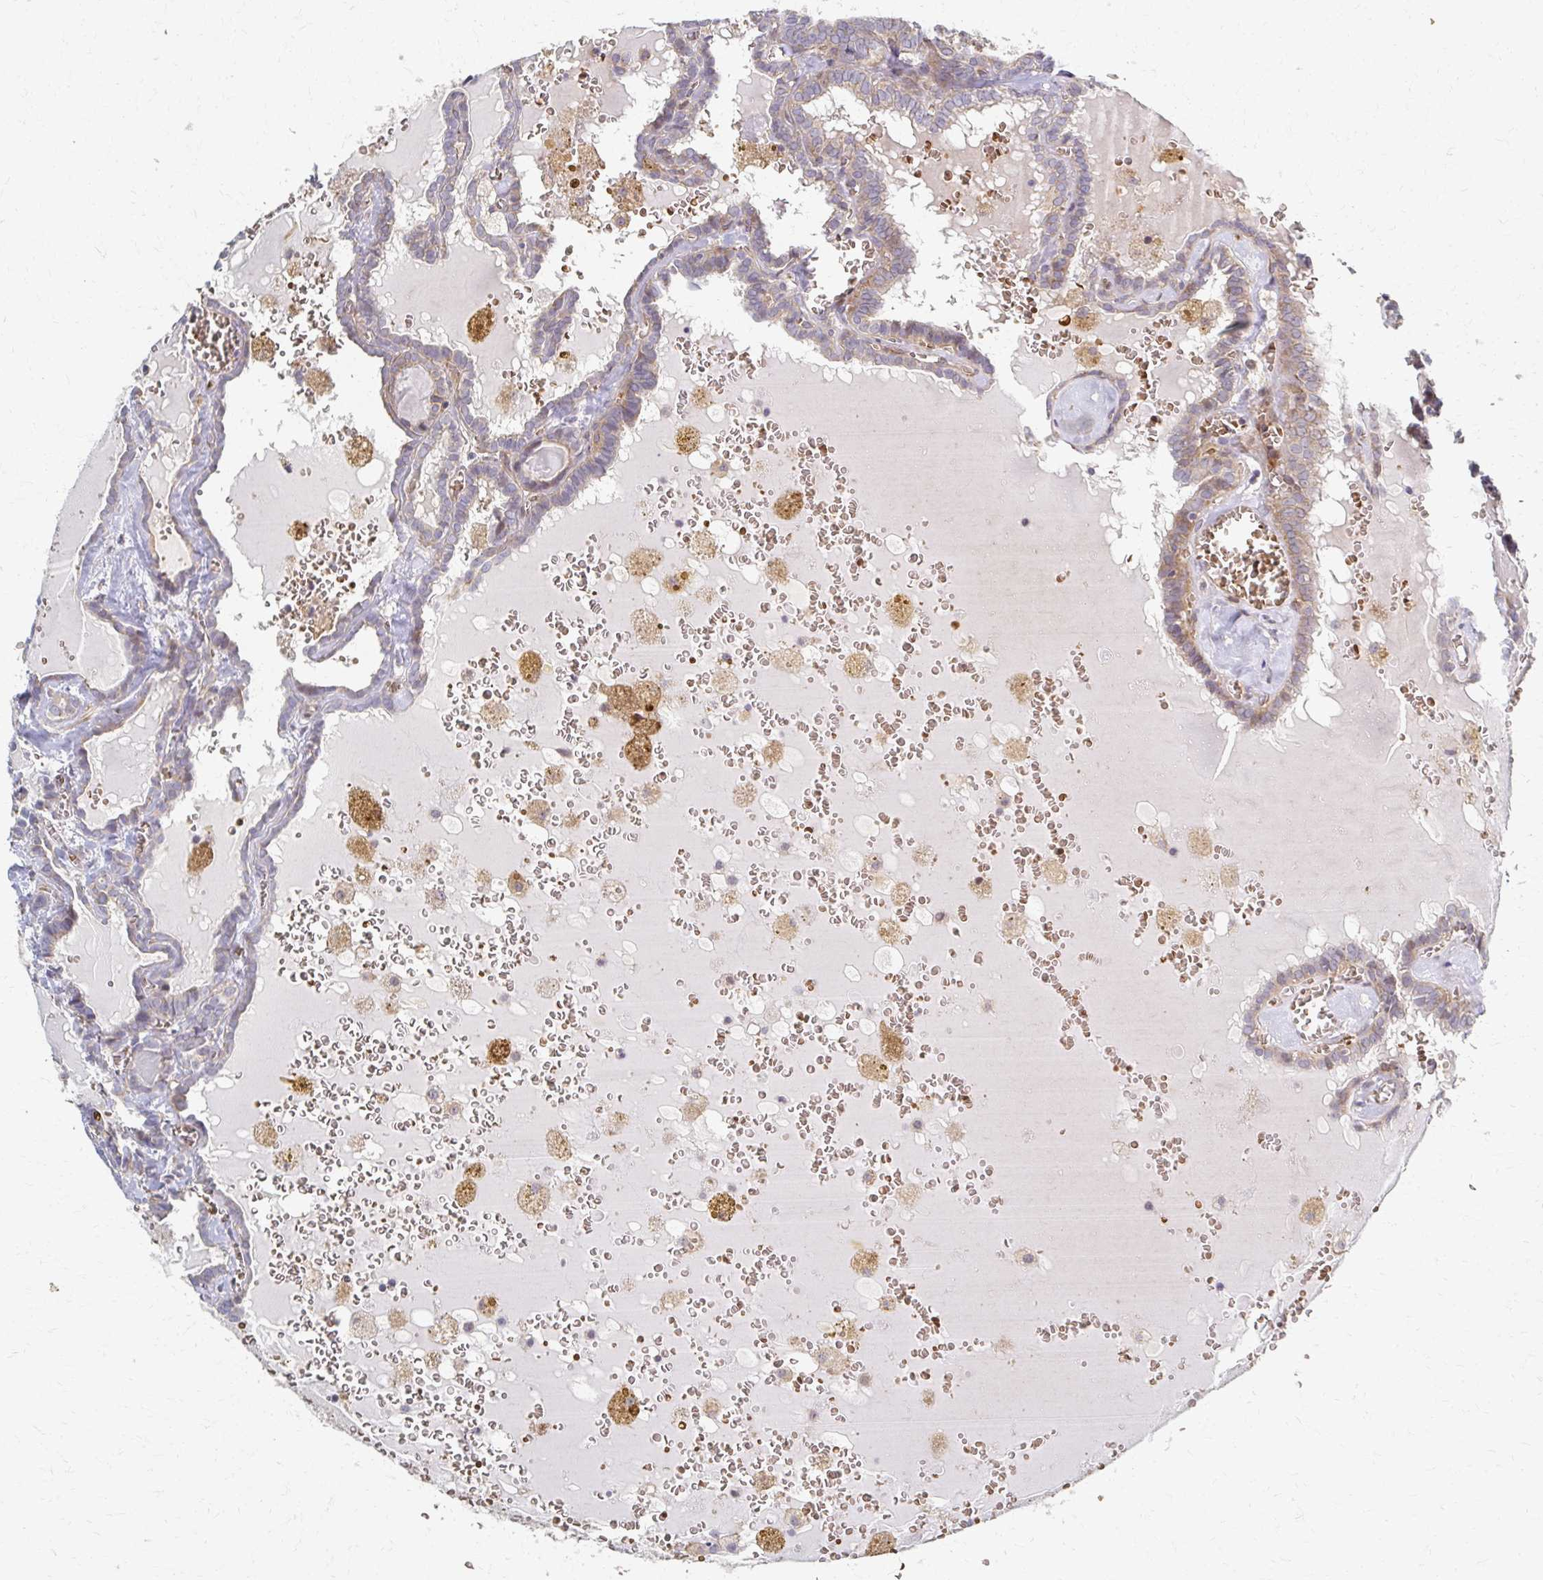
{"staining": {"intensity": "weak", "quantity": ">75%", "location": "cytoplasmic/membranous"}, "tissue": "thyroid cancer", "cell_type": "Tumor cells", "image_type": "cancer", "snomed": [{"axis": "morphology", "description": "Papillary adenocarcinoma, NOS"}, {"axis": "topography", "description": "Thyroid gland"}], "caption": "Immunohistochemistry (IHC) (DAB) staining of thyroid papillary adenocarcinoma displays weak cytoplasmic/membranous protein staining in about >75% of tumor cells.", "gene": "SKA2", "patient": {"sex": "female", "age": 39}}